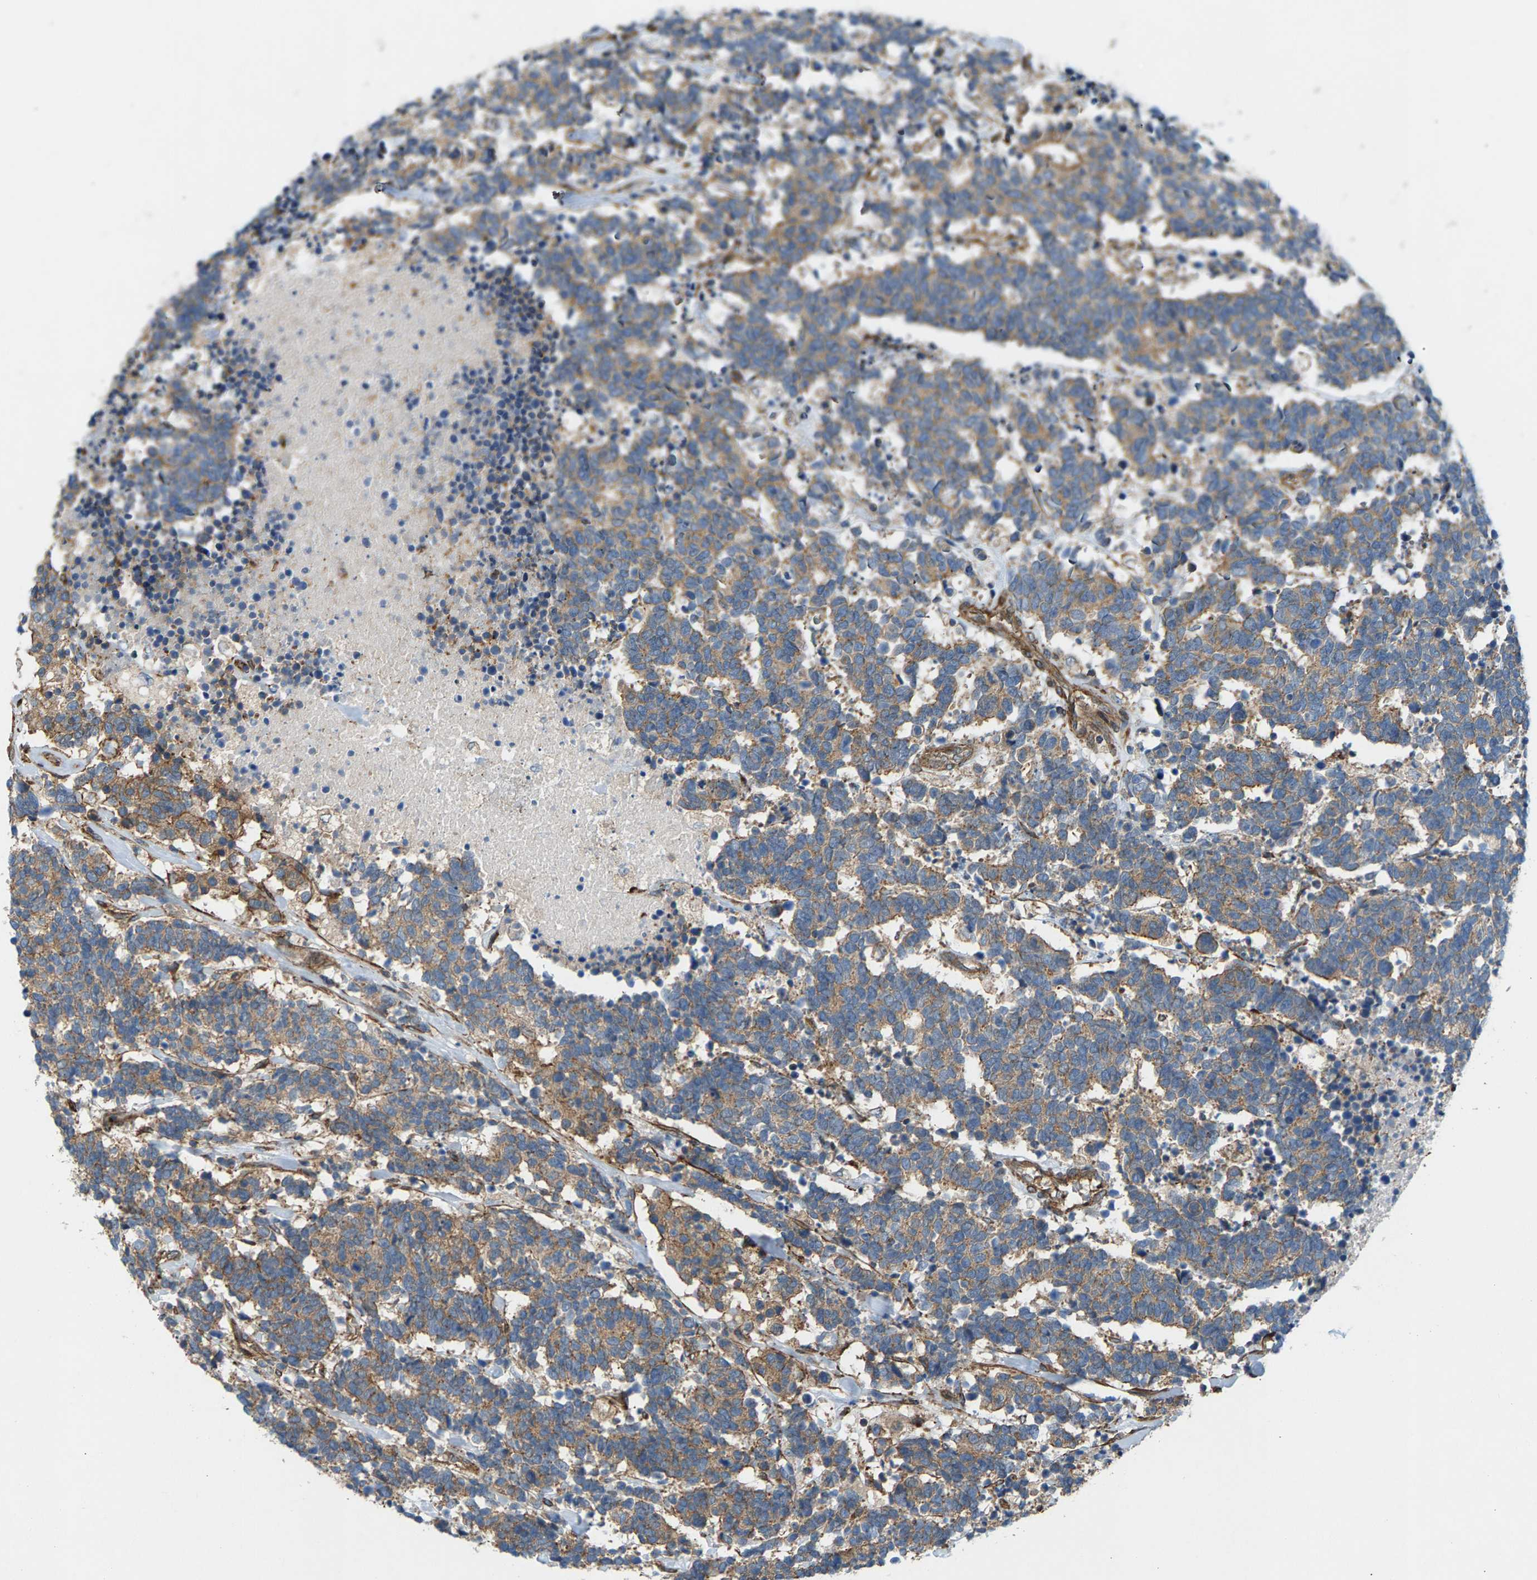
{"staining": {"intensity": "moderate", "quantity": ">75%", "location": "cytoplasmic/membranous"}, "tissue": "carcinoid", "cell_type": "Tumor cells", "image_type": "cancer", "snomed": [{"axis": "morphology", "description": "Carcinoma, NOS"}, {"axis": "morphology", "description": "Carcinoid, malignant, NOS"}, {"axis": "topography", "description": "Urinary bladder"}], "caption": "Immunohistochemistry (IHC) histopathology image of neoplastic tissue: human malignant carcinoid stained using IHC reveals medium levels of moderate protein expression localized specifically in the cytoplasmic/membranous of tumor cells, appearing as a cytoplasmic/membranous brown color.", "gene": "PDCL", "patient": {"sex": "male", "age": 57}}